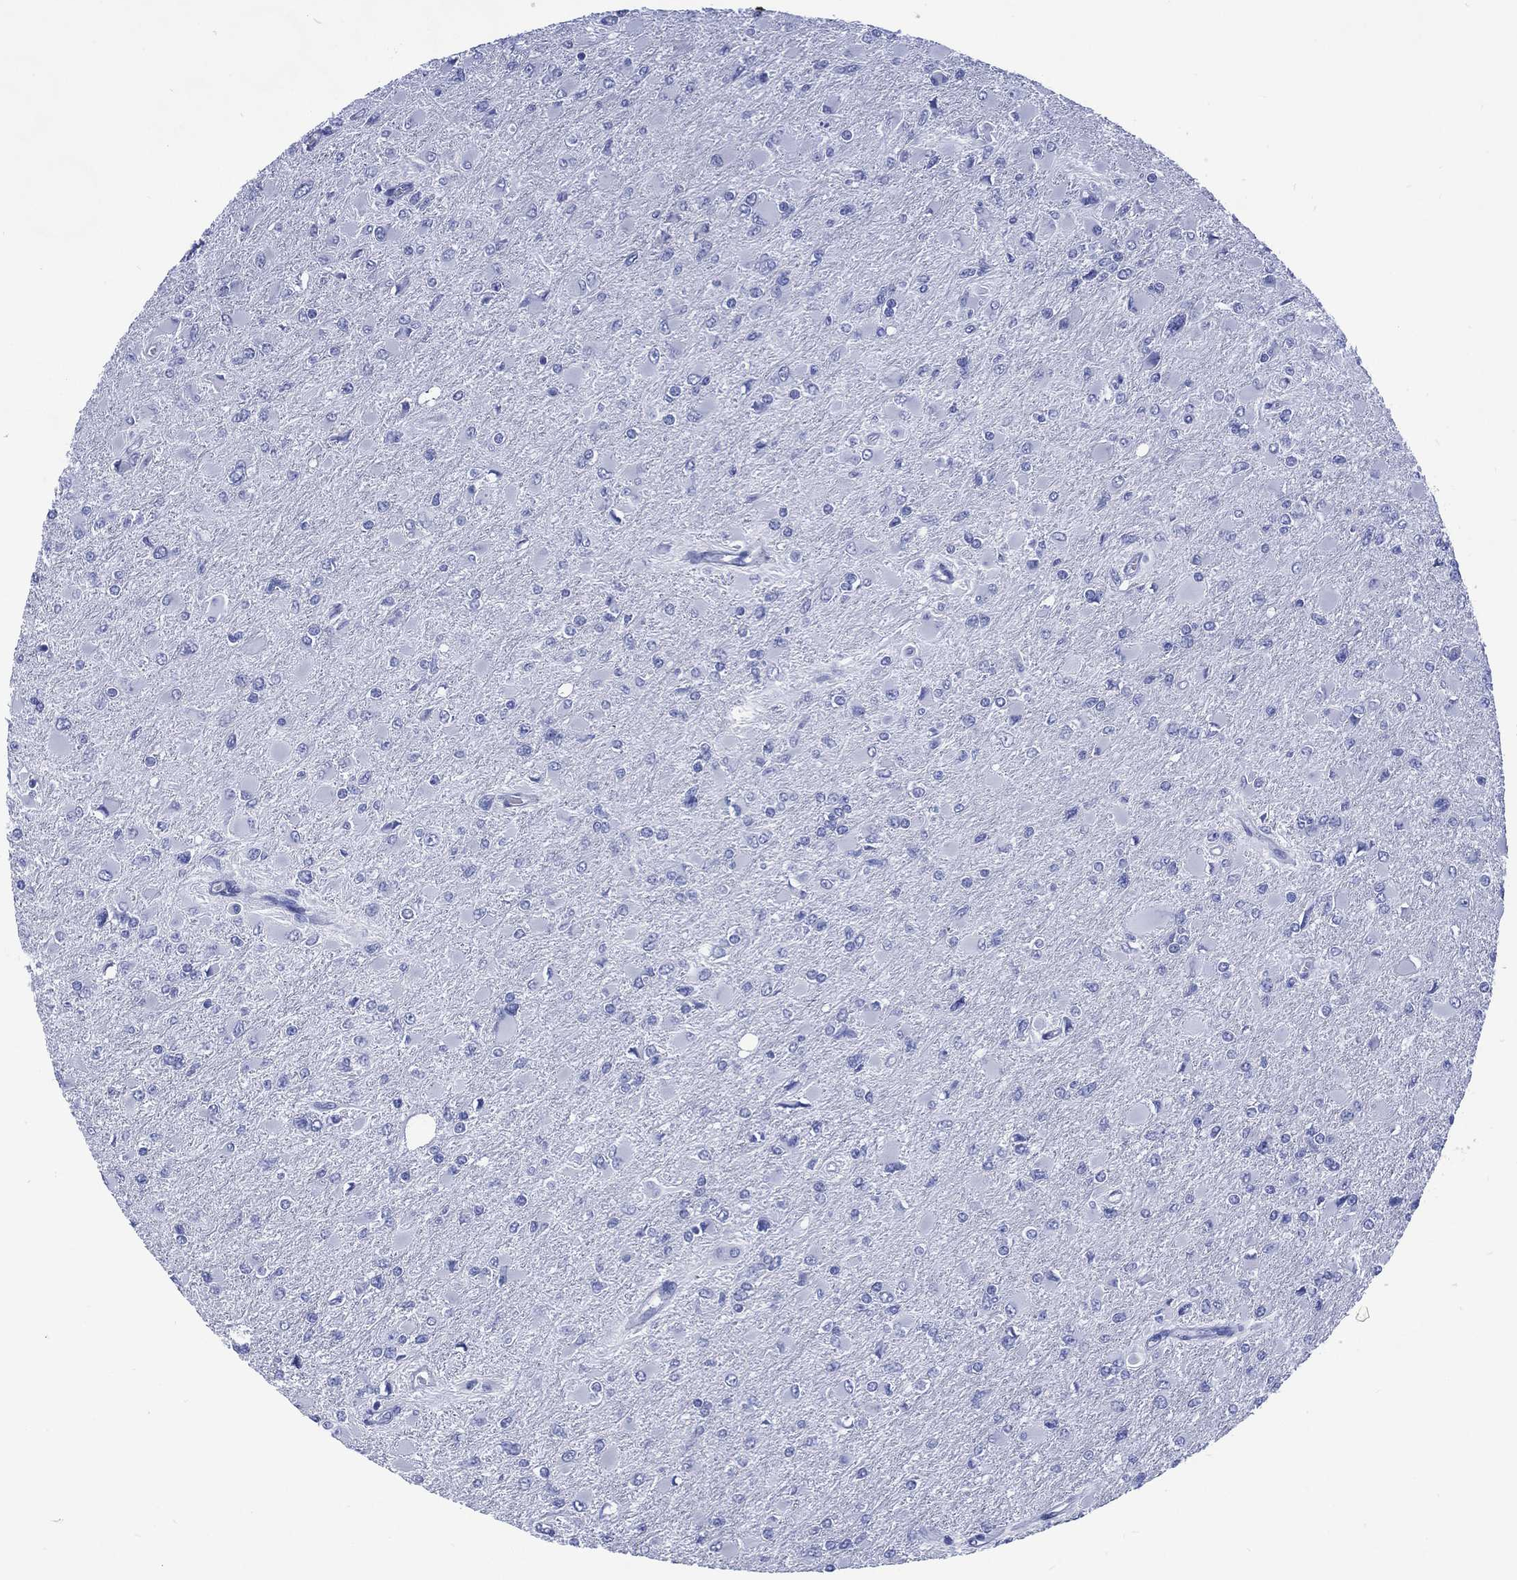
{"staining": {"intensity": "negative", "quantity": "none", "location": "none"}, "tissue": "glioma", "cell_type": "Tumor cells", "image_type": "cancer", "snomed": [{"axis": "morphology", "description": "Glioma, malignant, High grade"}, {"axis": "topography", "description": "Cerebral cortex"}], "caption": "Malignant glioma (high-grade) was stained to show a protein in brown. There is no significant expression in tumor cells.", "gene": "SHCBP1L", "patient": {"sex": "female", "age": 36}}